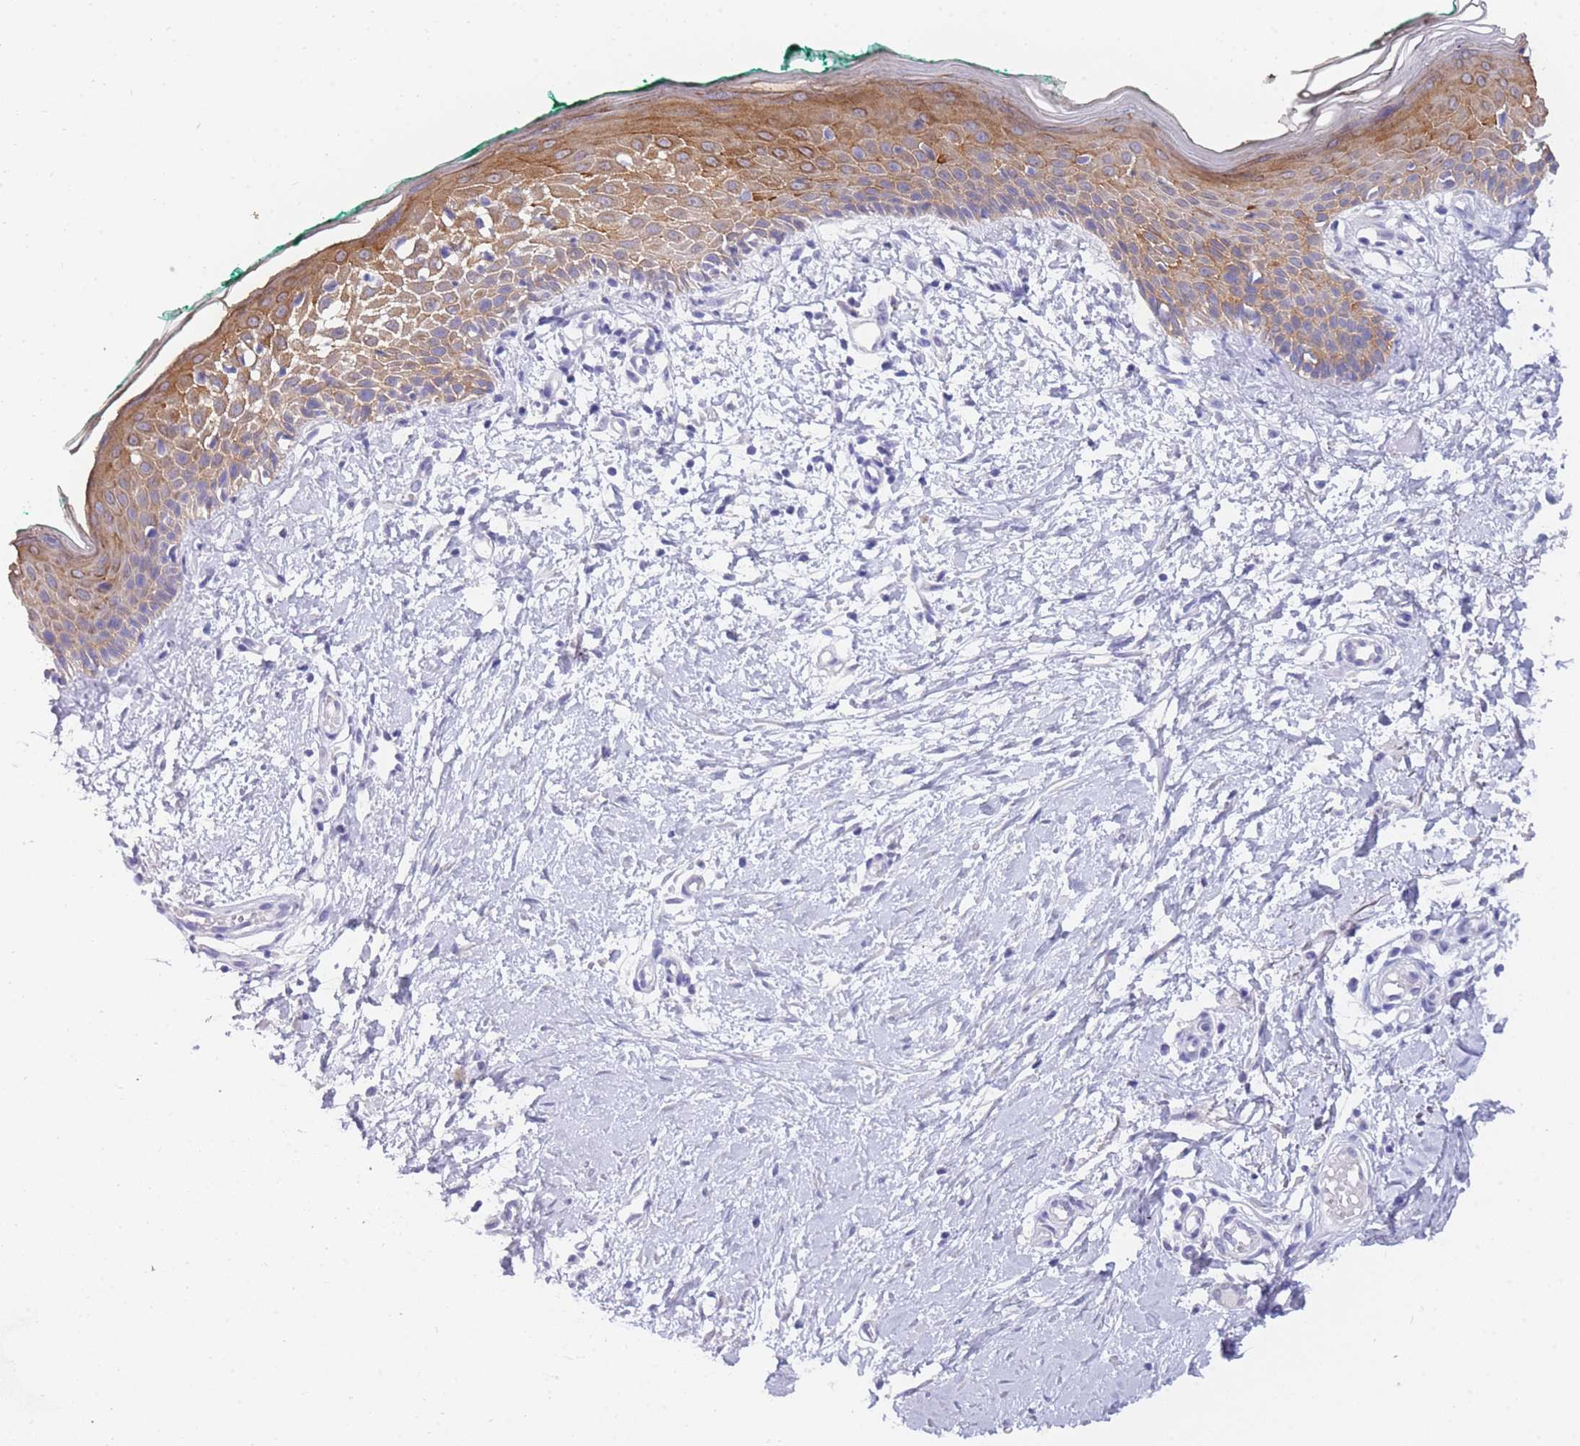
{"staining": {"intensity": "negative", "quantity": "none", "location": "none"}, "tissue": "skin", "cell_type": "Fibroblasts", "image_type": "normal", "snomed": [{"axis": "morphology", "description": "Normal tissue, NOS"}, {"axis": "morphology", "description": "Malignant melanoma, NOS"}, {"axis": "topography", "description": "Skin"}], "caption": "There is no significant expression in fibroblasts of skin. The staining was performed using DAB (3,3'-diaminobenzidine) to visualize the protein expression in brown, while the nuclei were stained in blue with hematoxylin (Magnification: 20x).", "gene": "FRAT2", "patient": {"sex": "male", "age": 62}}